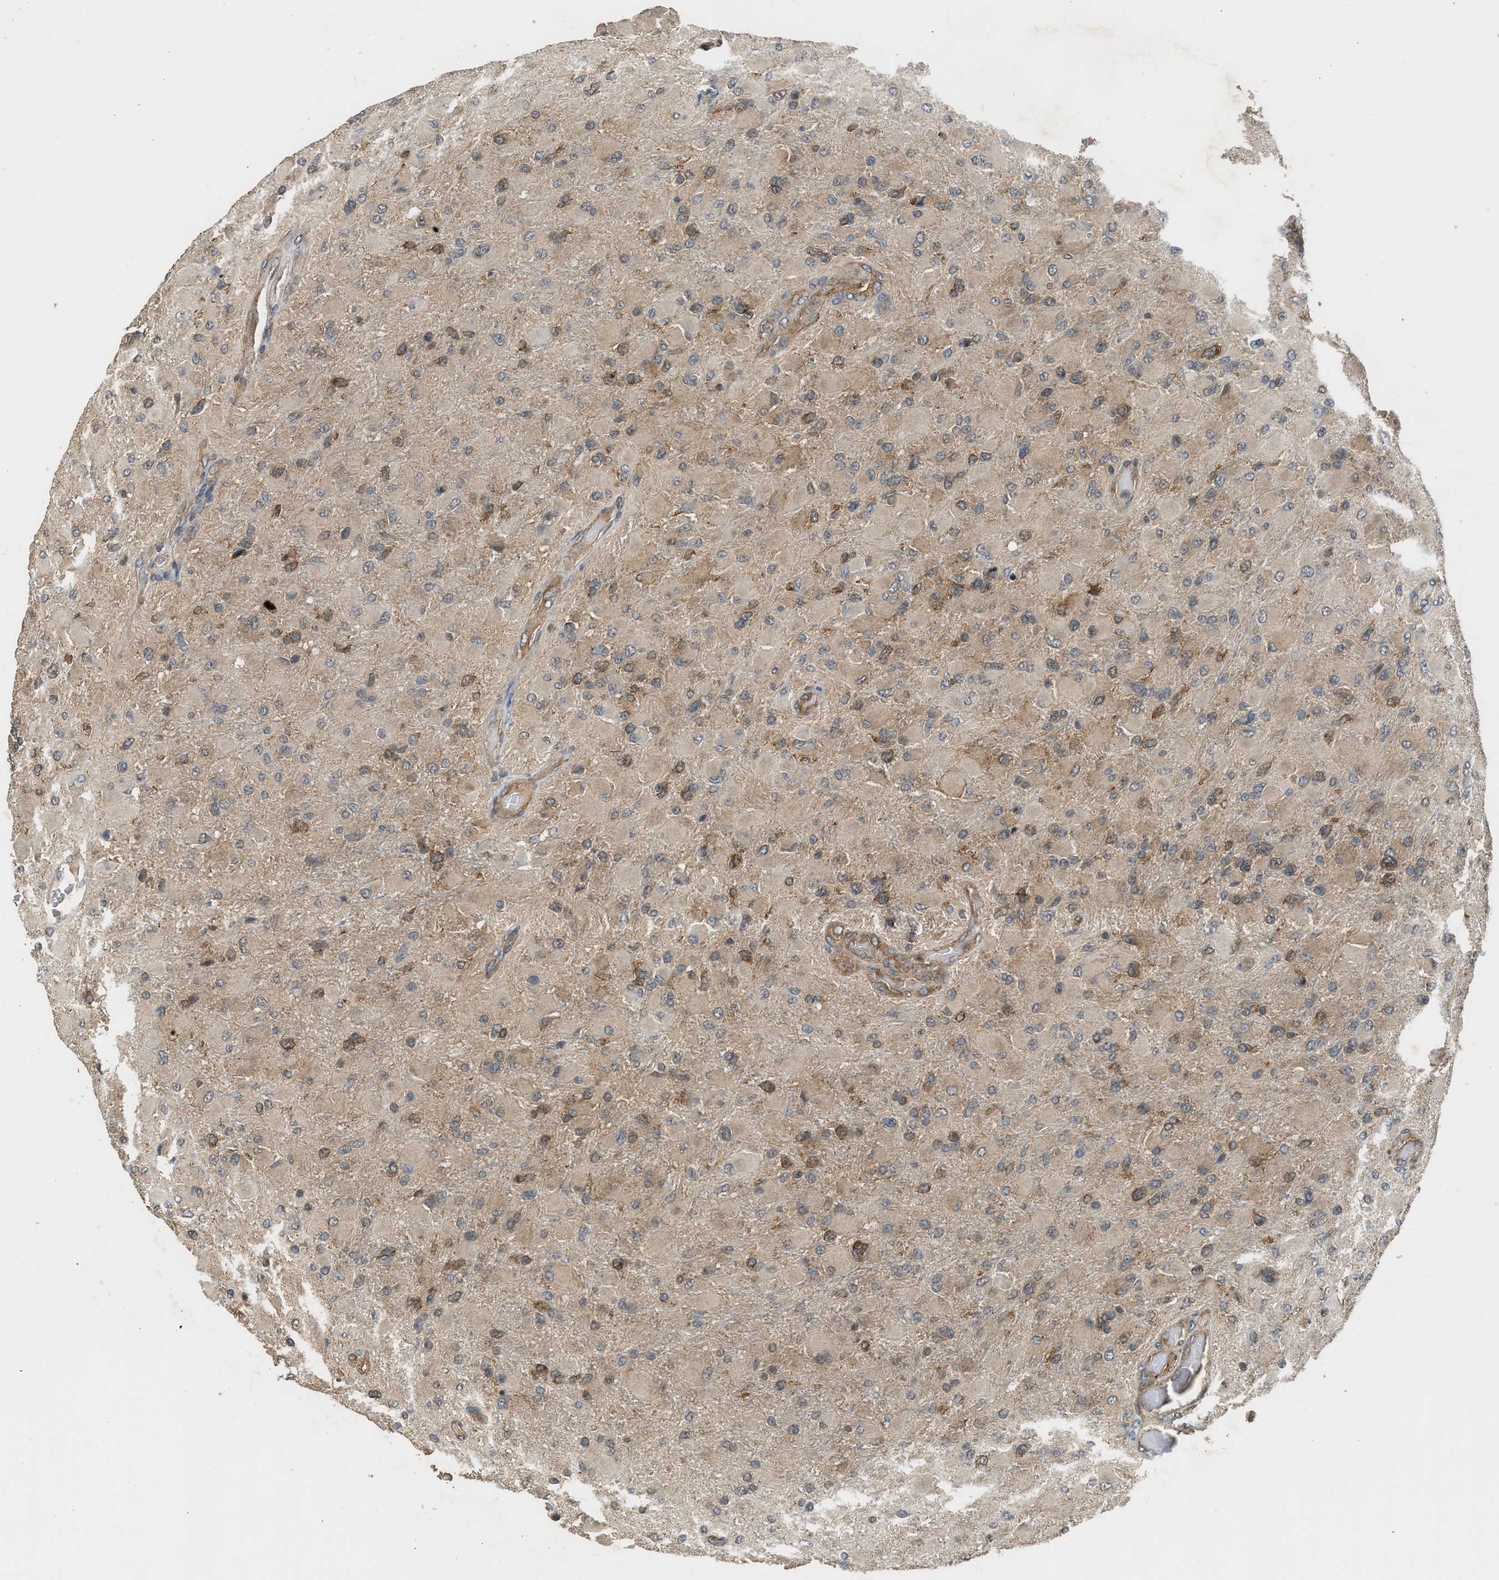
{"staining": {"intensity": "moderate", "quantity": "25%-75%", "location": "cytoplasmic/membranous"}, "tissue": "glioma", "cell_type": "Tumor cells", "image_type": "cancer", "snomed": [{"axis": "morphology", "description": "Glioma, malignant, High grade"}, {"axis": "topography", "description": "Cerebral cortex"}], "caption": "Immunohistochemical staining of high-grade glioma (malignant) shows medium levels of moderate cytoplasmic/membranous protein expression in about 25%-75% of tumor cells.", "gene": "HIP1R", "patient": {"sex": "female", "age": 36}}